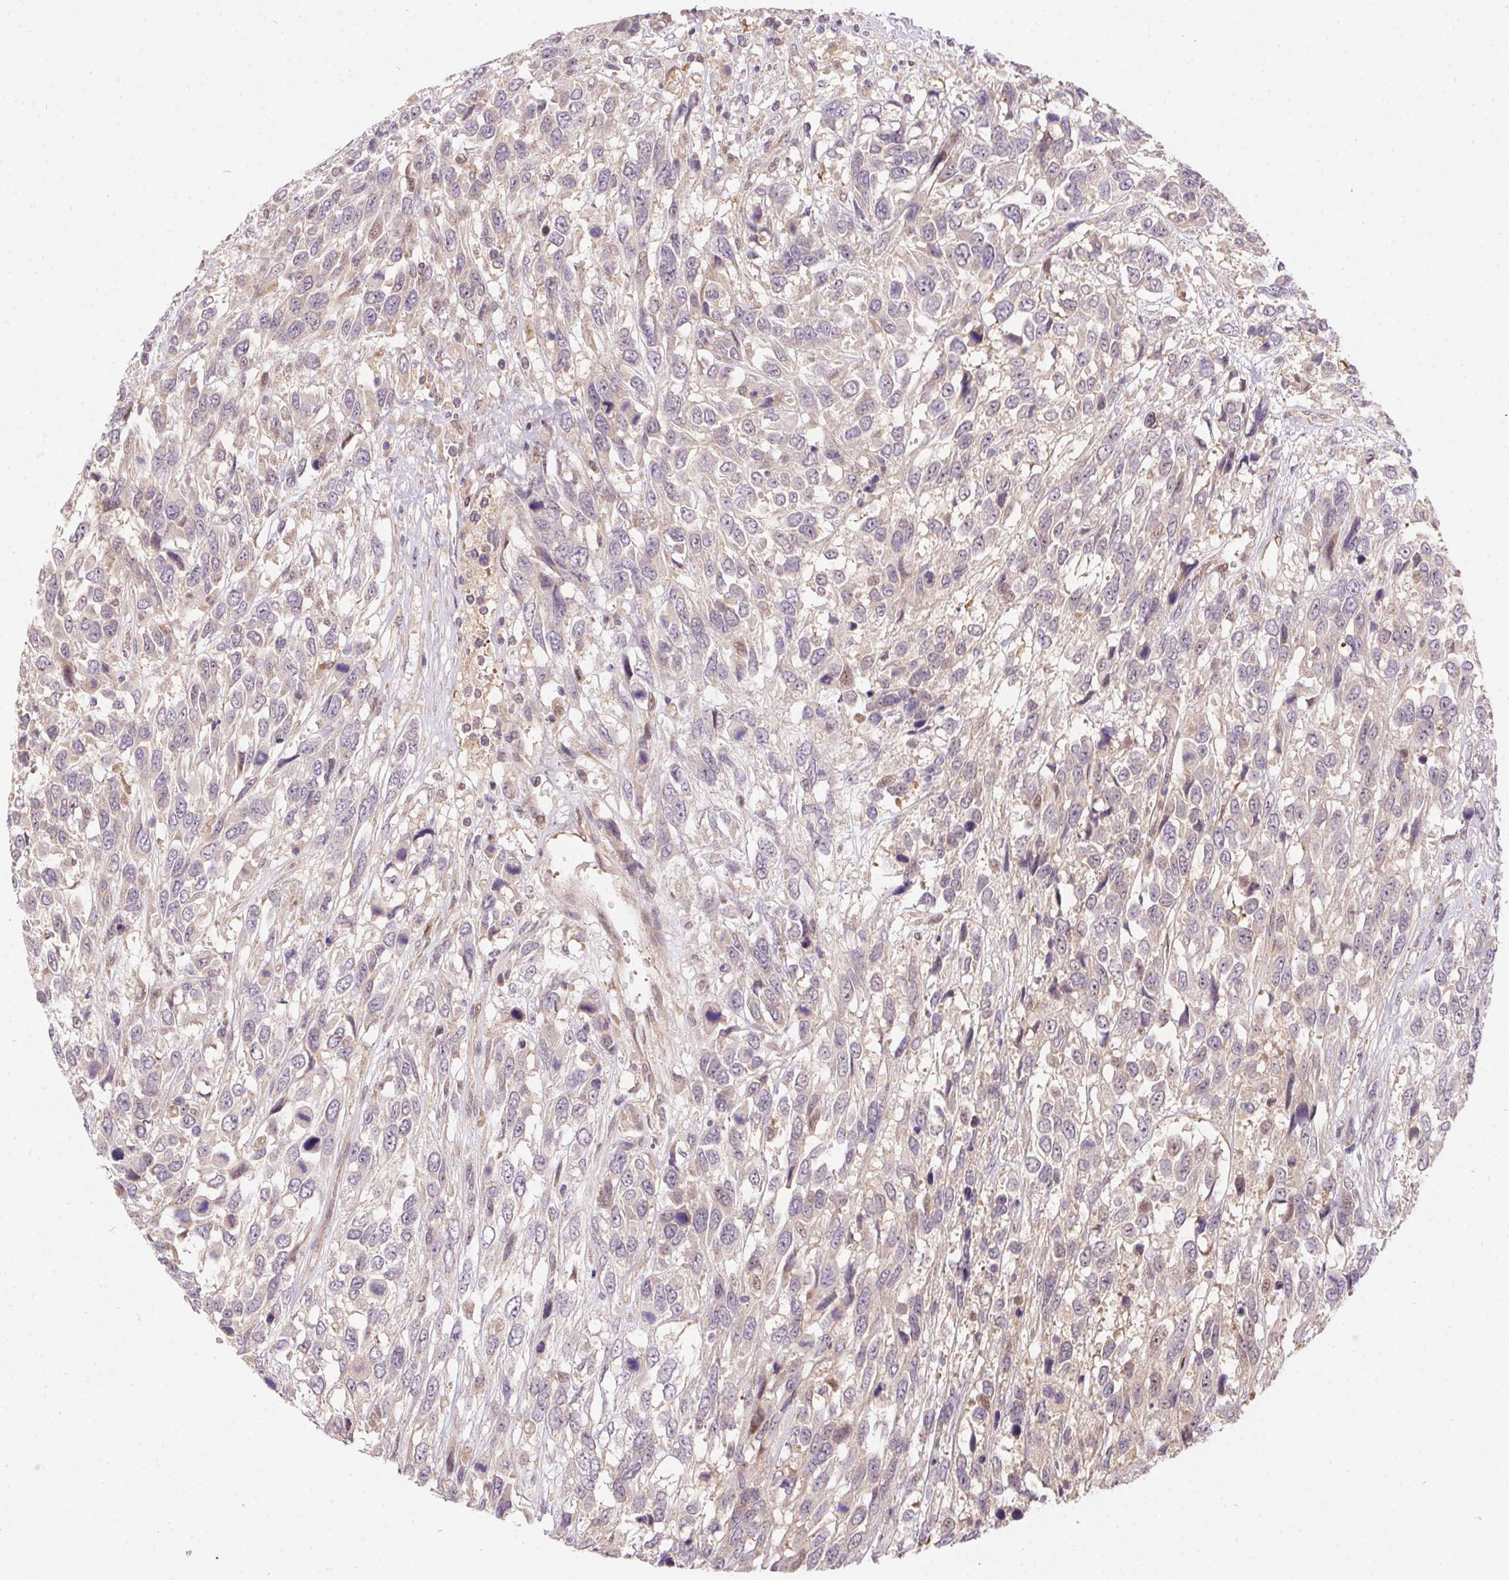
{"staining": {"intensity": "weak", "quantity": "<25%", "location": "nuclear"}, "tissue": "urothelial cancer", "cell_type": "Tumor cells", "image_type": "cancer", "snomed": [{"axis": "morphology", "description": "Urothelial carcinoma, High grade"}, {"axis": "topography", "description": "Urinary bladder"}], "caption": "The histopathology image demonstrates no significant expression in tumor cells of urothelial carcinoma (high-grade). (Brightfield microscopy of DAB (3,3'-diaminobenzidine) immunohistochemistry (IHC) at high magnification).", "gene": "NUDT16", "patient": {"sex": "female", "age": 70}}